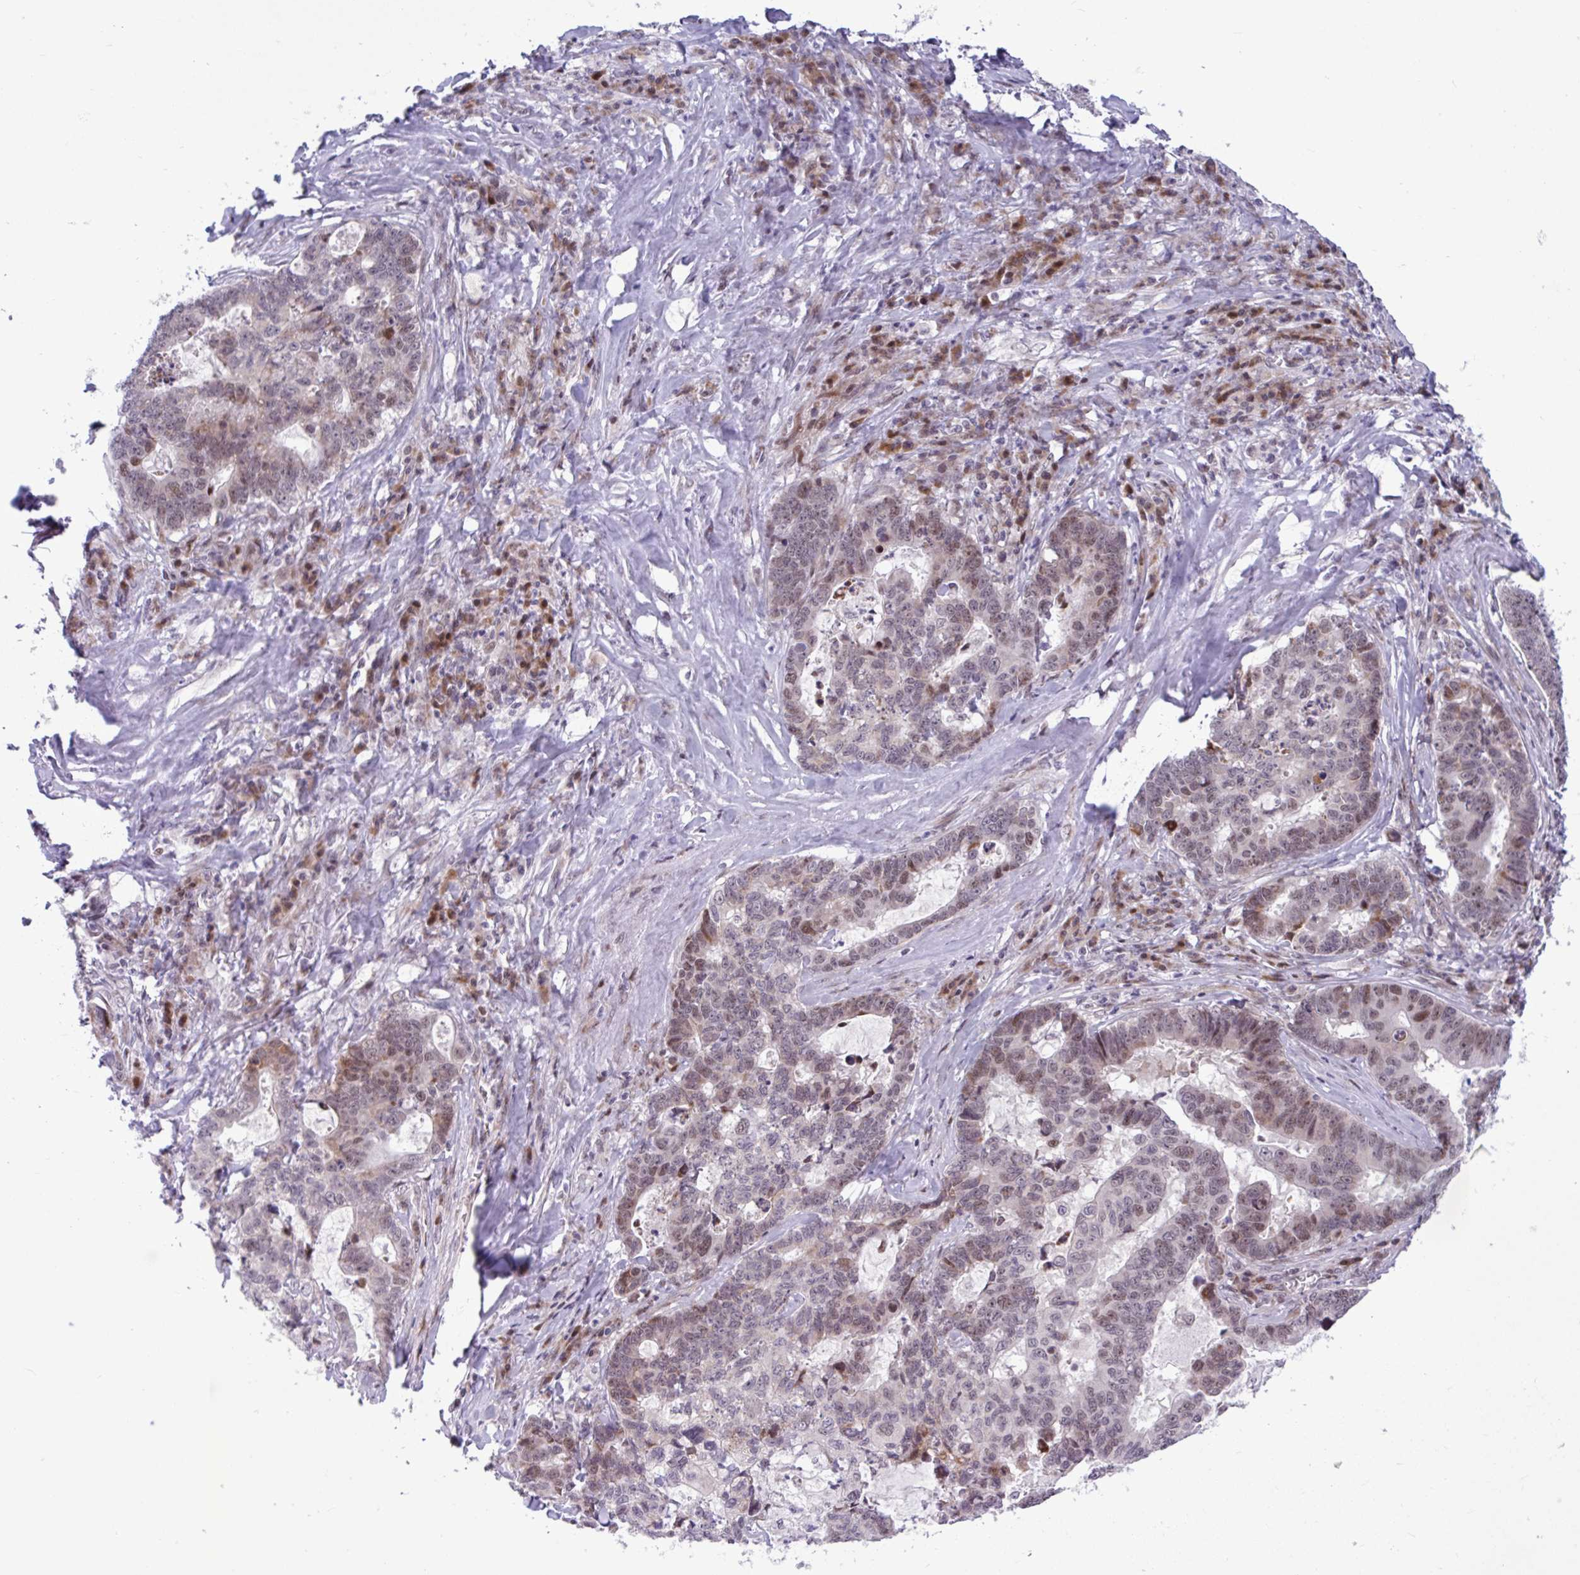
{"staining": {"intensity": "moderate", "quantity": "25%-75%", "location": "cytoplasmic/membranous,nuclear"}, "tissue": "lung cancer", "cell_type": "Tumor cells", "image_type": "cancer", "snomed": [{"axis": "morphology", "description": "Aneuploidy"}, {"axis": "morphology", "description": "Adenocarcinoma, NOS"}, {"axis": "morphology", "description": "Adenocarcinoma primary or metastatic"}, {"axis": "topography", "description": "Lung"}], "caption": "Immunohistochemical staining of human lung cancer (adenocarcinoma) reveals medium levels of moderate cytoplasmic/membranous and nuclear positivity in approximately 25%-75% of tumor cells. (brown staining indicates protein expression, while blue staining denotes nuclei).", "gene": "RBL1", "patient": {"sex": "female", "age": 75}}